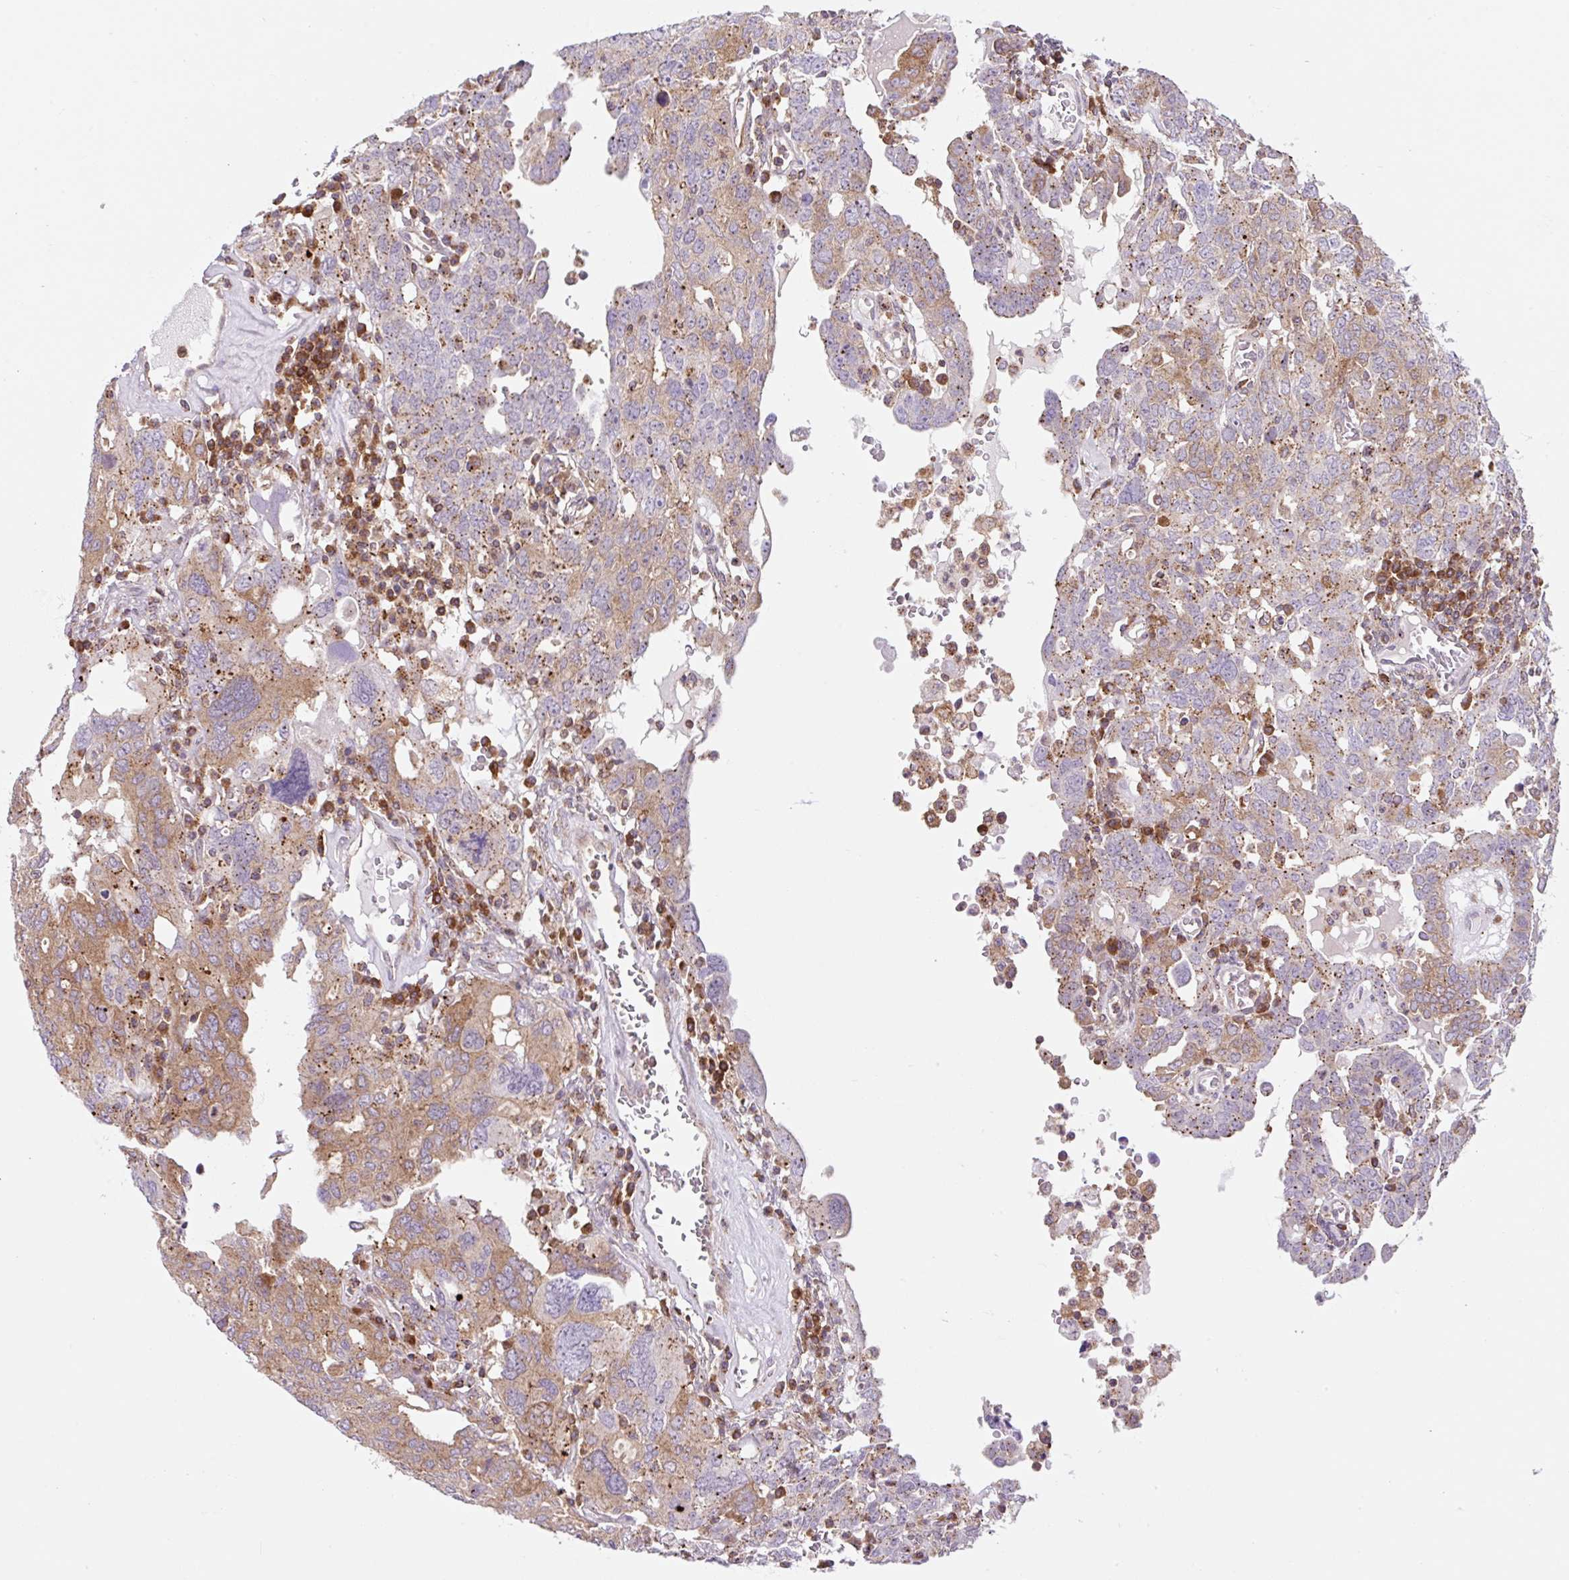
{"staining": {"intensity": "moderate", "quantity": ">75%", "location": "cytoplasmic/membranous"}, "tissue": "ovarian cancer", "cell_type": "Tumor cells", "image_type": "cancer", "snomed": [{"axis": "morphology", "description": "Carcinoma, endometroid"}, {"axis": "topography", "description": "Ovary"}], "caption": "A photomicrograph of human ovarian endometroid carcinoma stained for a protein displays moderate cytoplasmic/membranous brown staining in tumor cells. (Brightfield microscopy of DAB IHC at high magnification).", "gene": "VPS4A", "patient": {"sex": "female", "age": 62}}